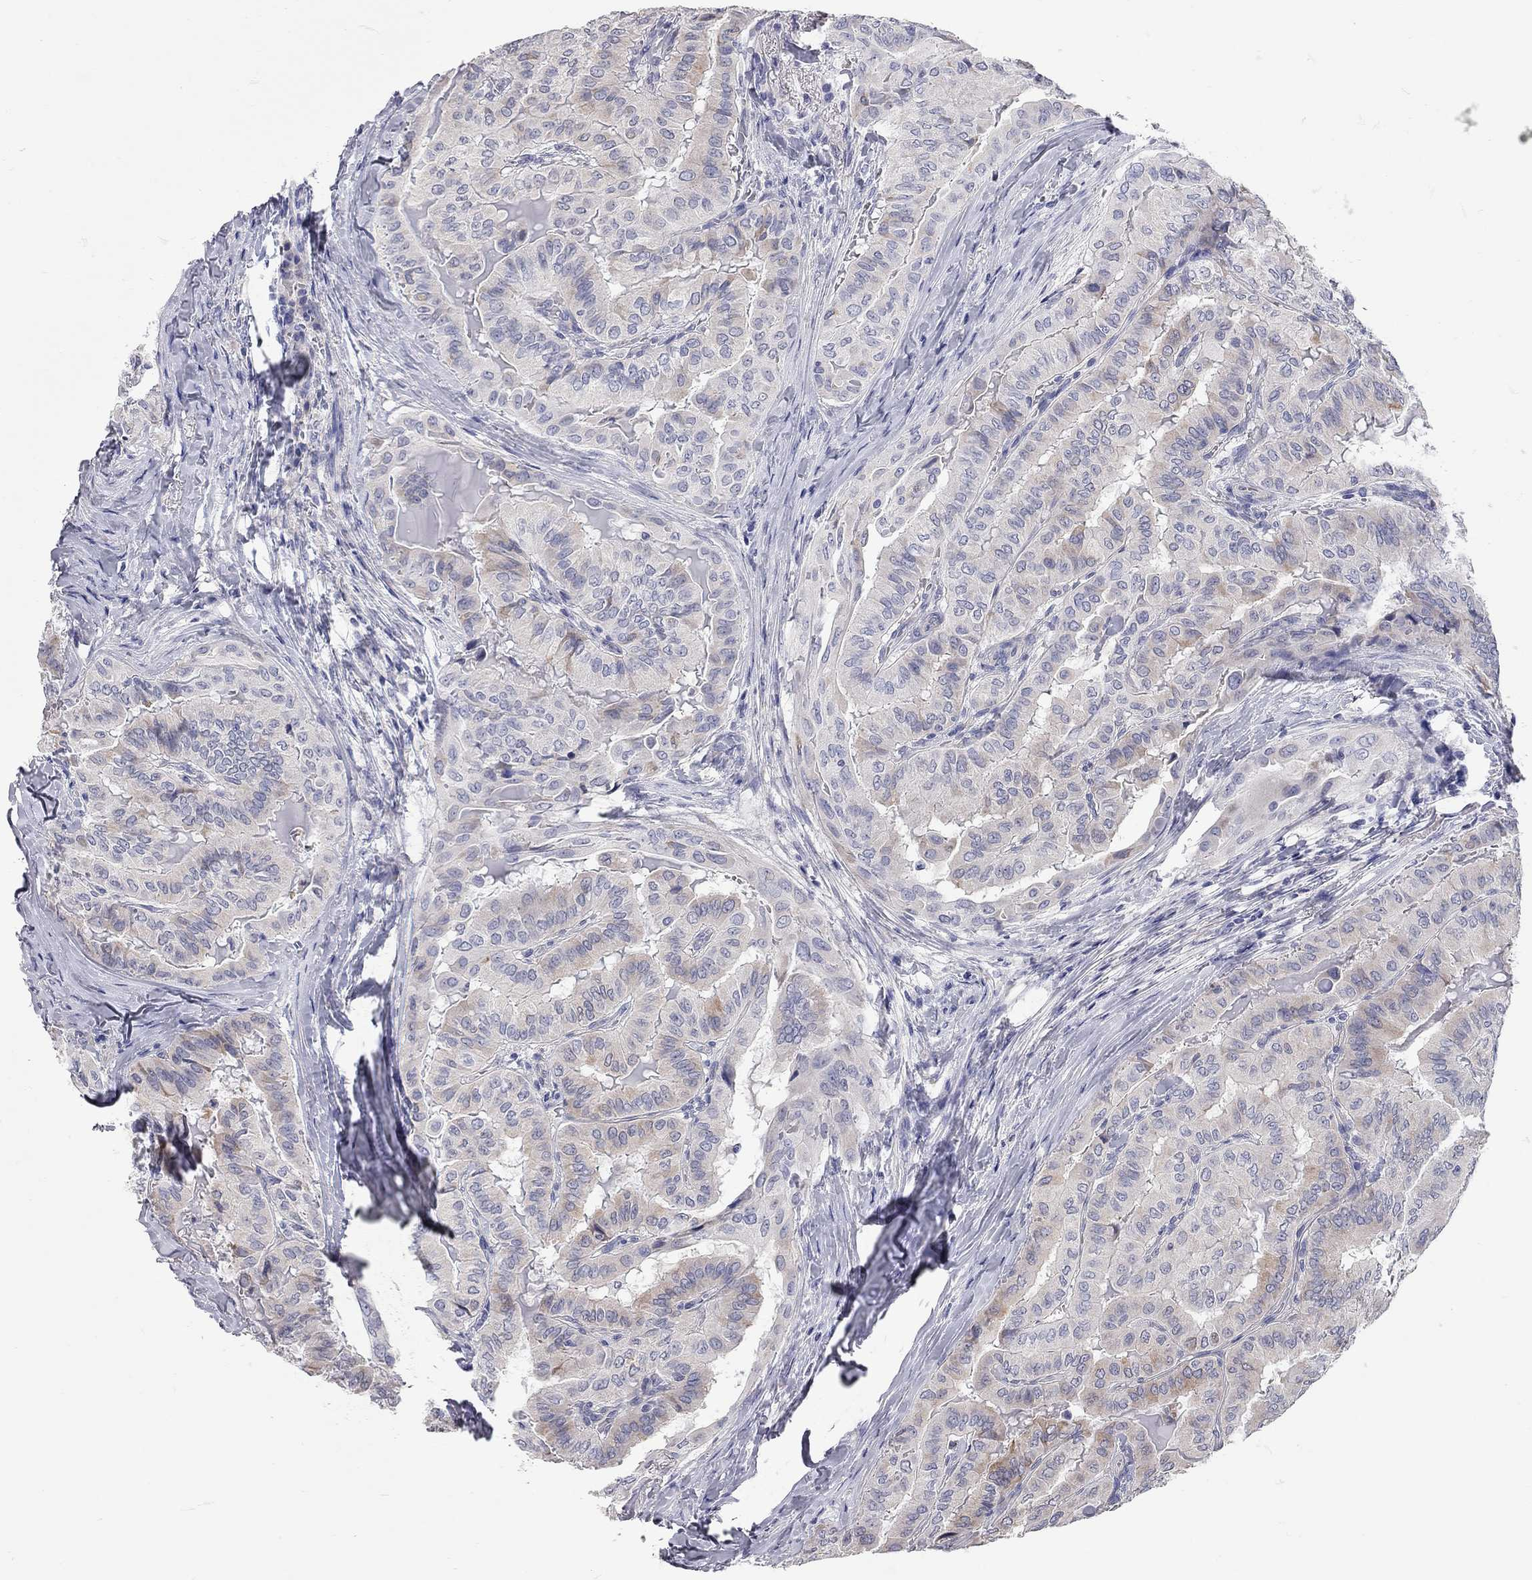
{"staining": {"intensity": "moderate", "quantity": "<25%", "location": "cytoplasmic/membranous"}, "tissue": "thyroid cancer", "cell_type": "Tumor cells", "image_type": "cancer", "snomed": [{"axis": "morphology", "description": "Papillary adenocarcinoma, NOS"}, {"axis": "topography", "description": "Thyroid gland"}], "caption": "Immunohistochemistry (IHC) histopathology image of neoplastic tissue: papillary adenocarcinoma (thyroid) stained using immunohistochemistry shows low levels of moderate protein expression localized specifically in the cytoplasmic/membranous of tumor cells, appearing as a cytoplasmic/membranous brown color.", "gene": "XAGE2", "patient": {"sex": "female", "age": 68}}